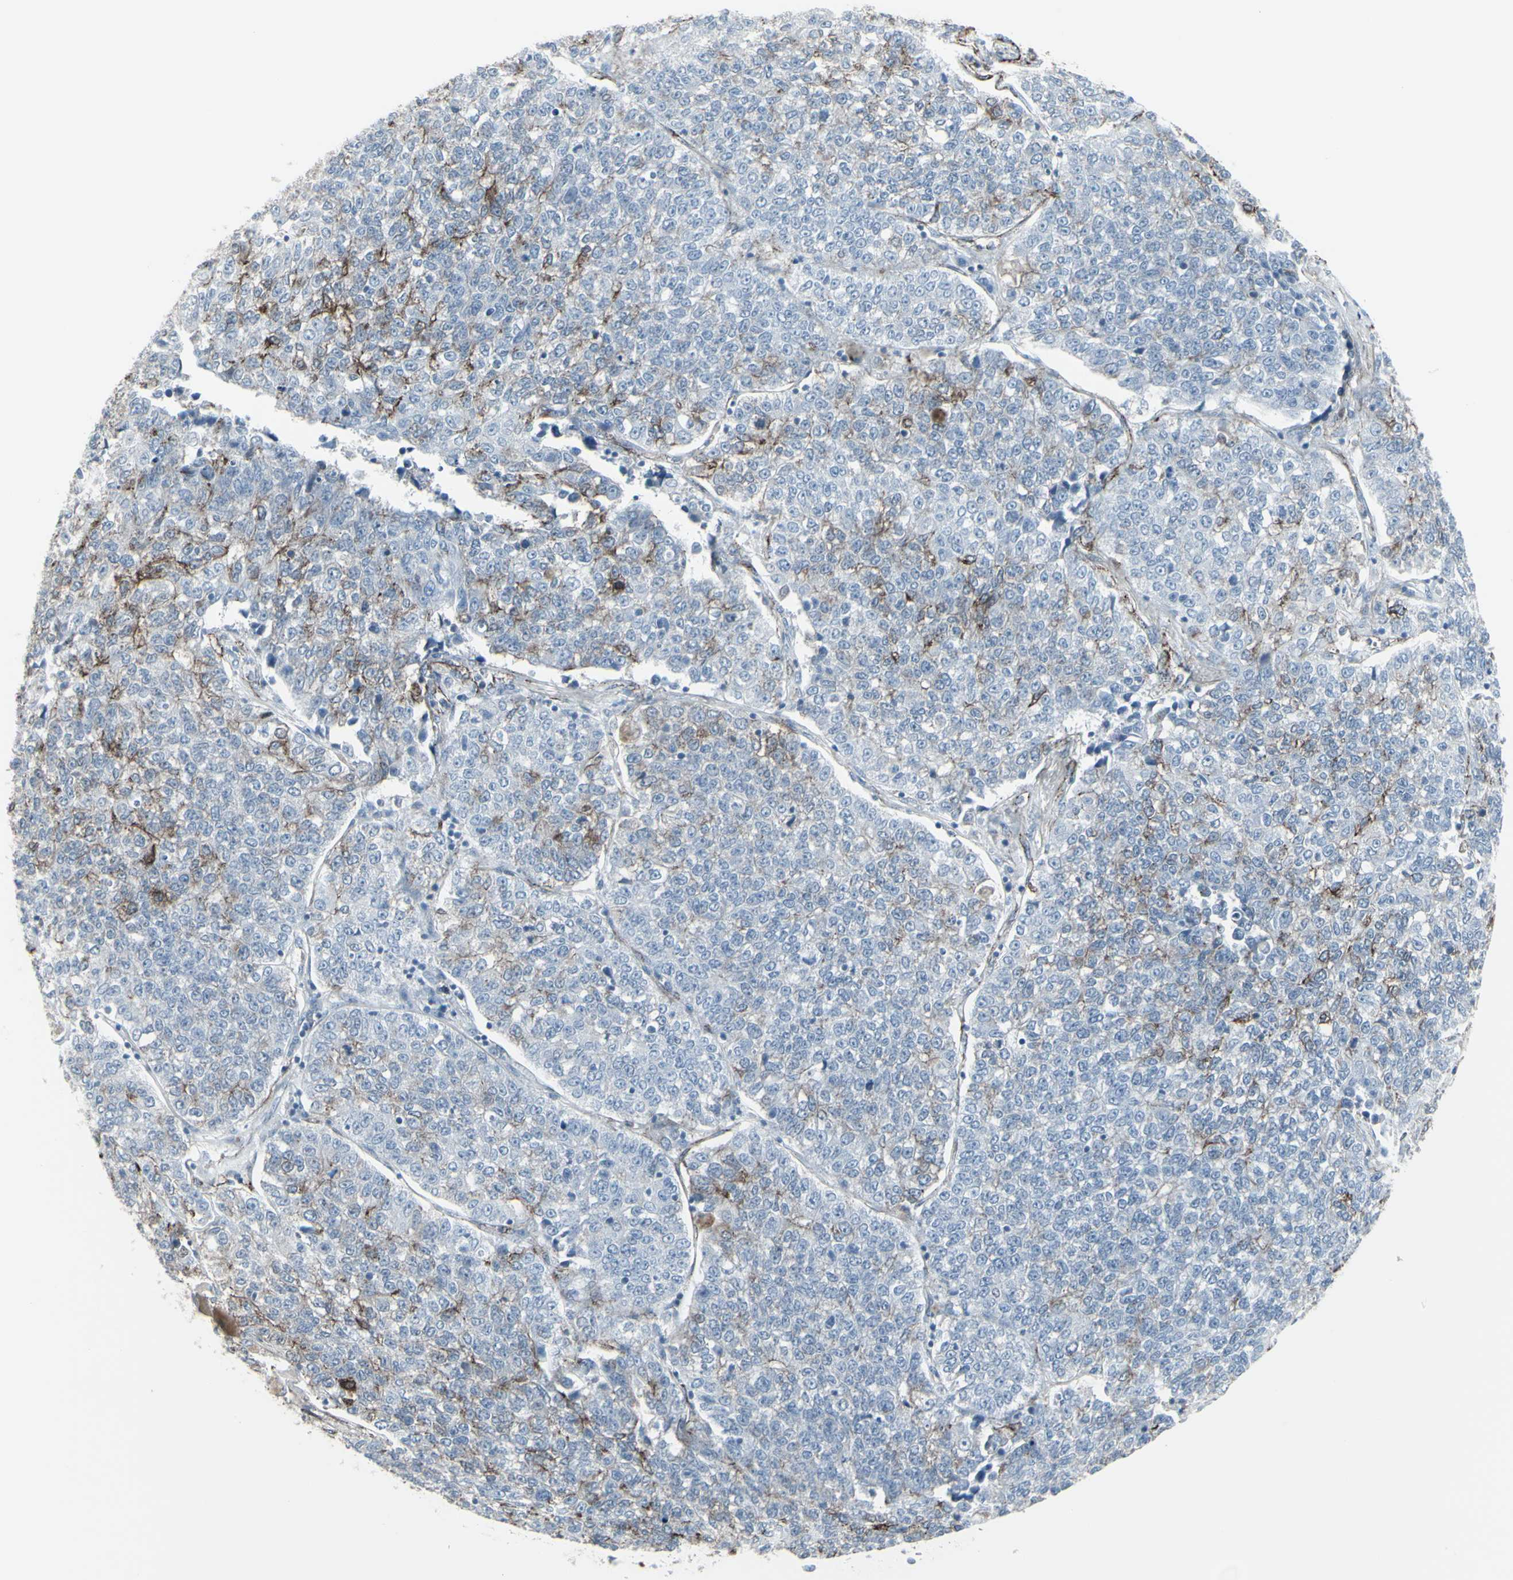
{"staining": {"intensity": "weak", "quantity": "<25%", "location": "cytoplasmic/membranous"}, "tissue": "lung cancer", "cell_type": "Tumor cells", "image_type": "cancer", "snomed": [{"axis": "morphology", "description": "Adenocarcinoma, NOS"}, {"axis": "topography", "description": "Lung"}], "caption": "This is an IHC micrograph of lung cancer. There is no staining in tumor cells.", "gene": "GJA1", "patient": {"sex": "male", "age": 49}}